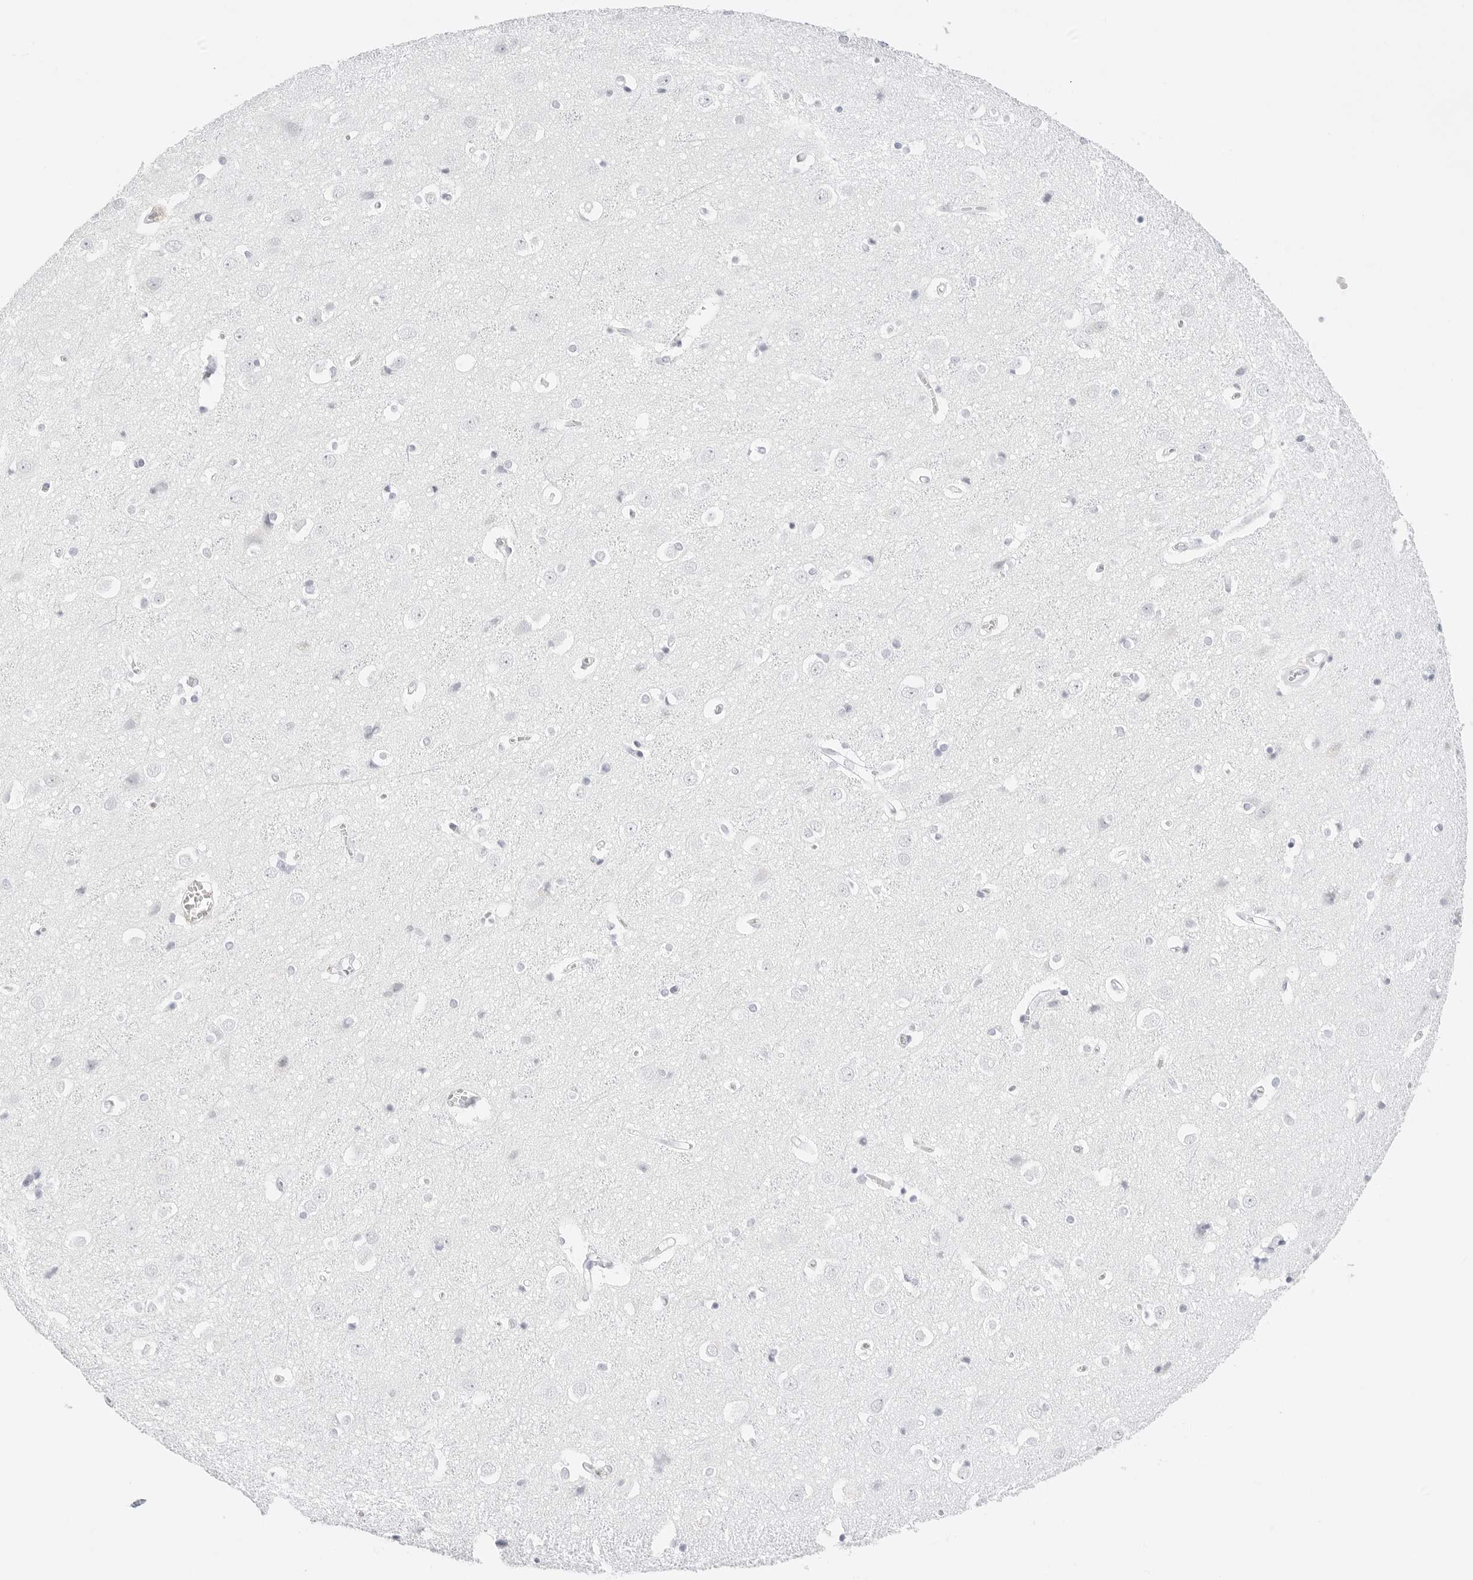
{"staining": {"intensity": "negative", "quantity": "none", "location": "none"}, "tissue": "cerebral cortex", "cell_type": "Endothelial cells", "image_type": "normal", "snomed": [{"axis": "morphology", "description": "Normal tissue, NOS"}, {"axis": "topography", "description": "Cerebral cortex"}], "caption": "Unremarkable cerebral cortex was stained to show a protein in brown. There is no significant expression in endothelial cells. Brightfield microscopy of immunohistochemistry stained with DAB (brown) and hematoxylin (blue), captured at high magnification.", "gene": "HMGCS2", "patient": {"sex": "male", "age": 54}}